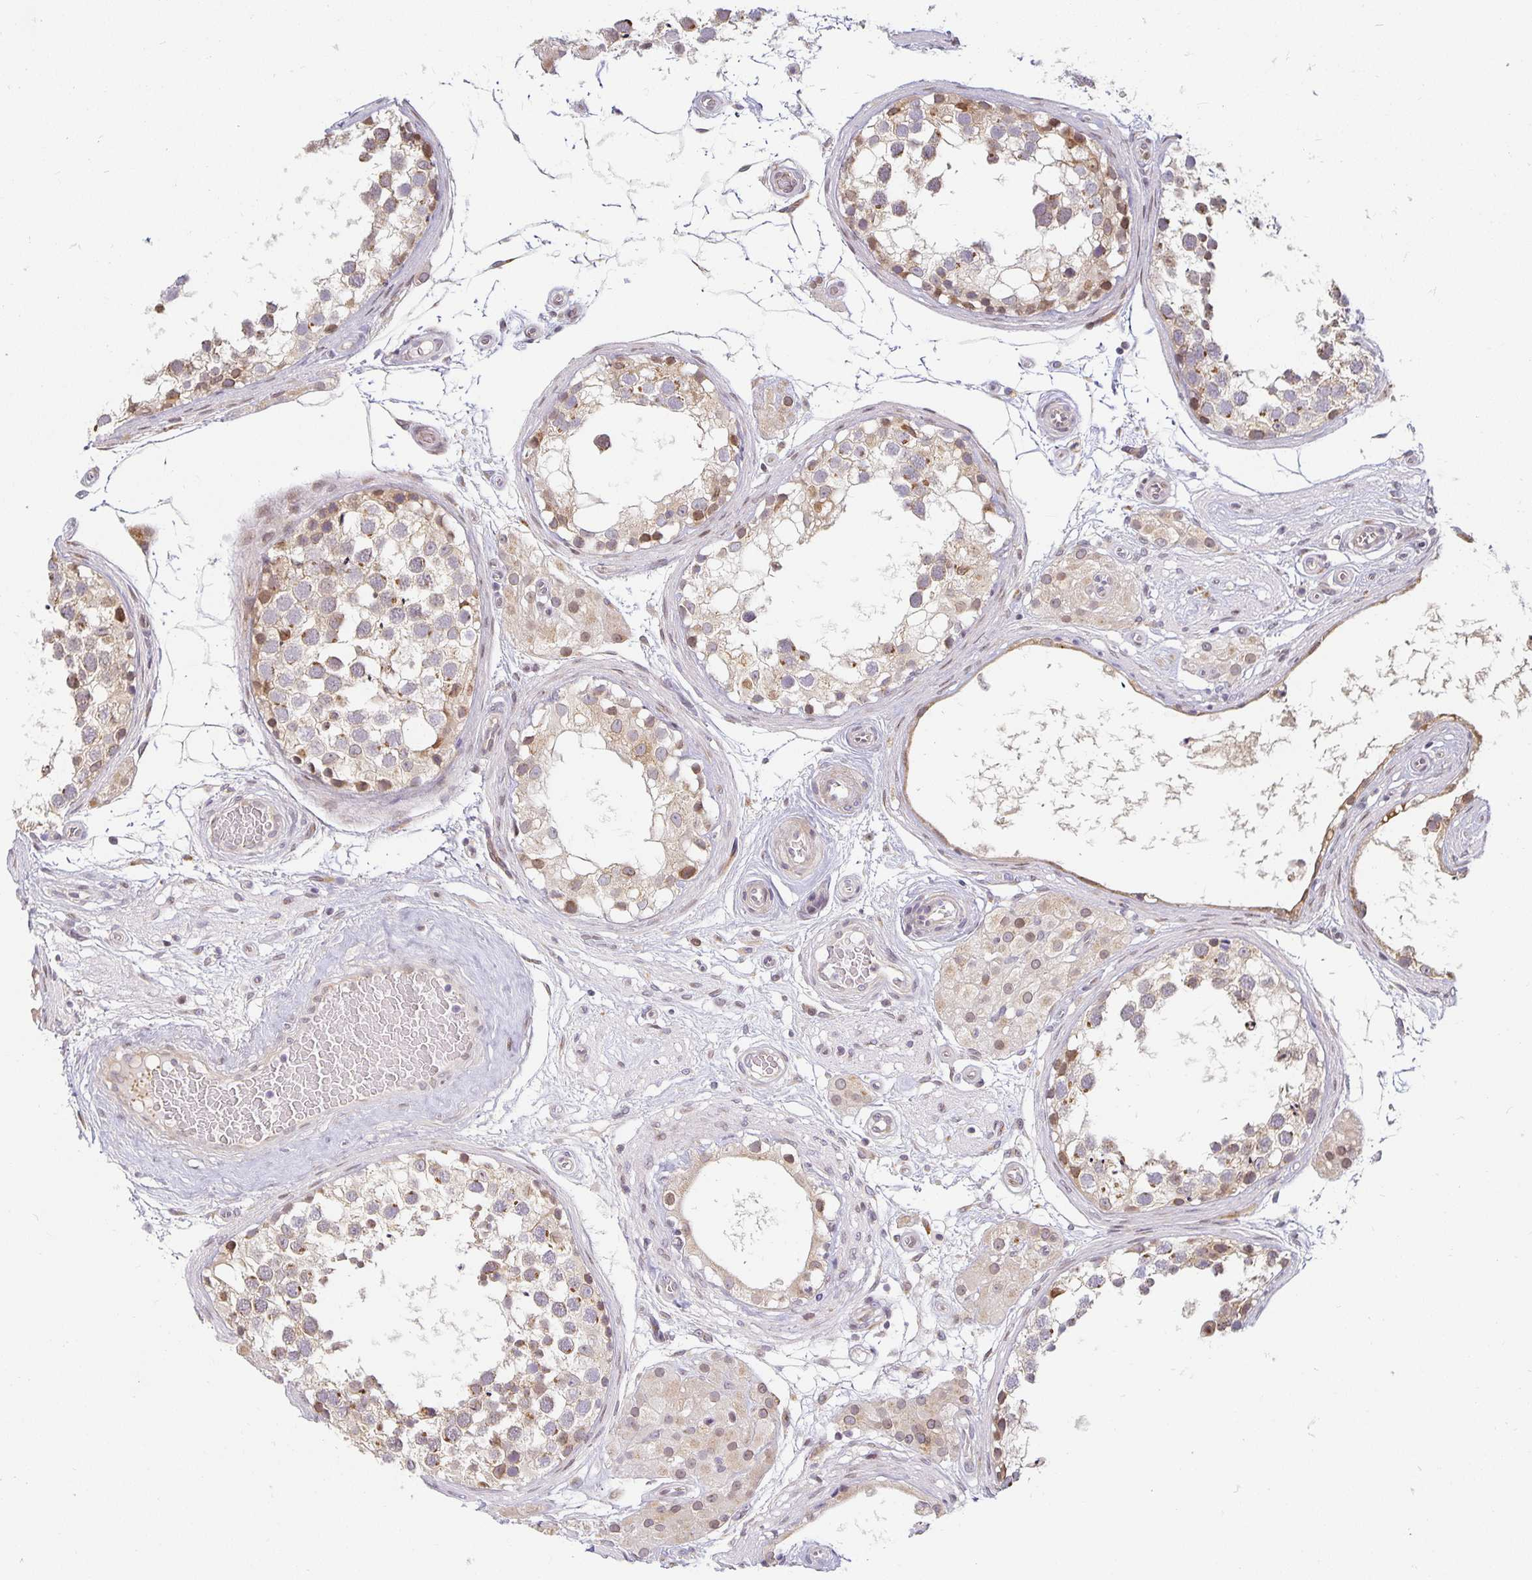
{"staining": {"intensity": "moderate", "quantity": "<25%", "location": "cytoplasmic/membranous"}, "tissue": "testis", "cell_type": "Cells in seminiferous ducts", "image_type": "normal", "snomed": [{"axis": "morphology", "description": "Normal tissue, NOS"}, {"axis": "morphology", "description": "Seminoma, NOS"}, {"axis": "topography", "description": "Testis"}], "caption": "A low amount of moderate cytoplasmic/membranous expression is identified in approximately <25% of cells in seminiferous ducts in benign testis. (Brightfield microscopy of DAB IHC at high magnification).", "gene": "EHF", "patient": {"sex": "male", "age": 65}}